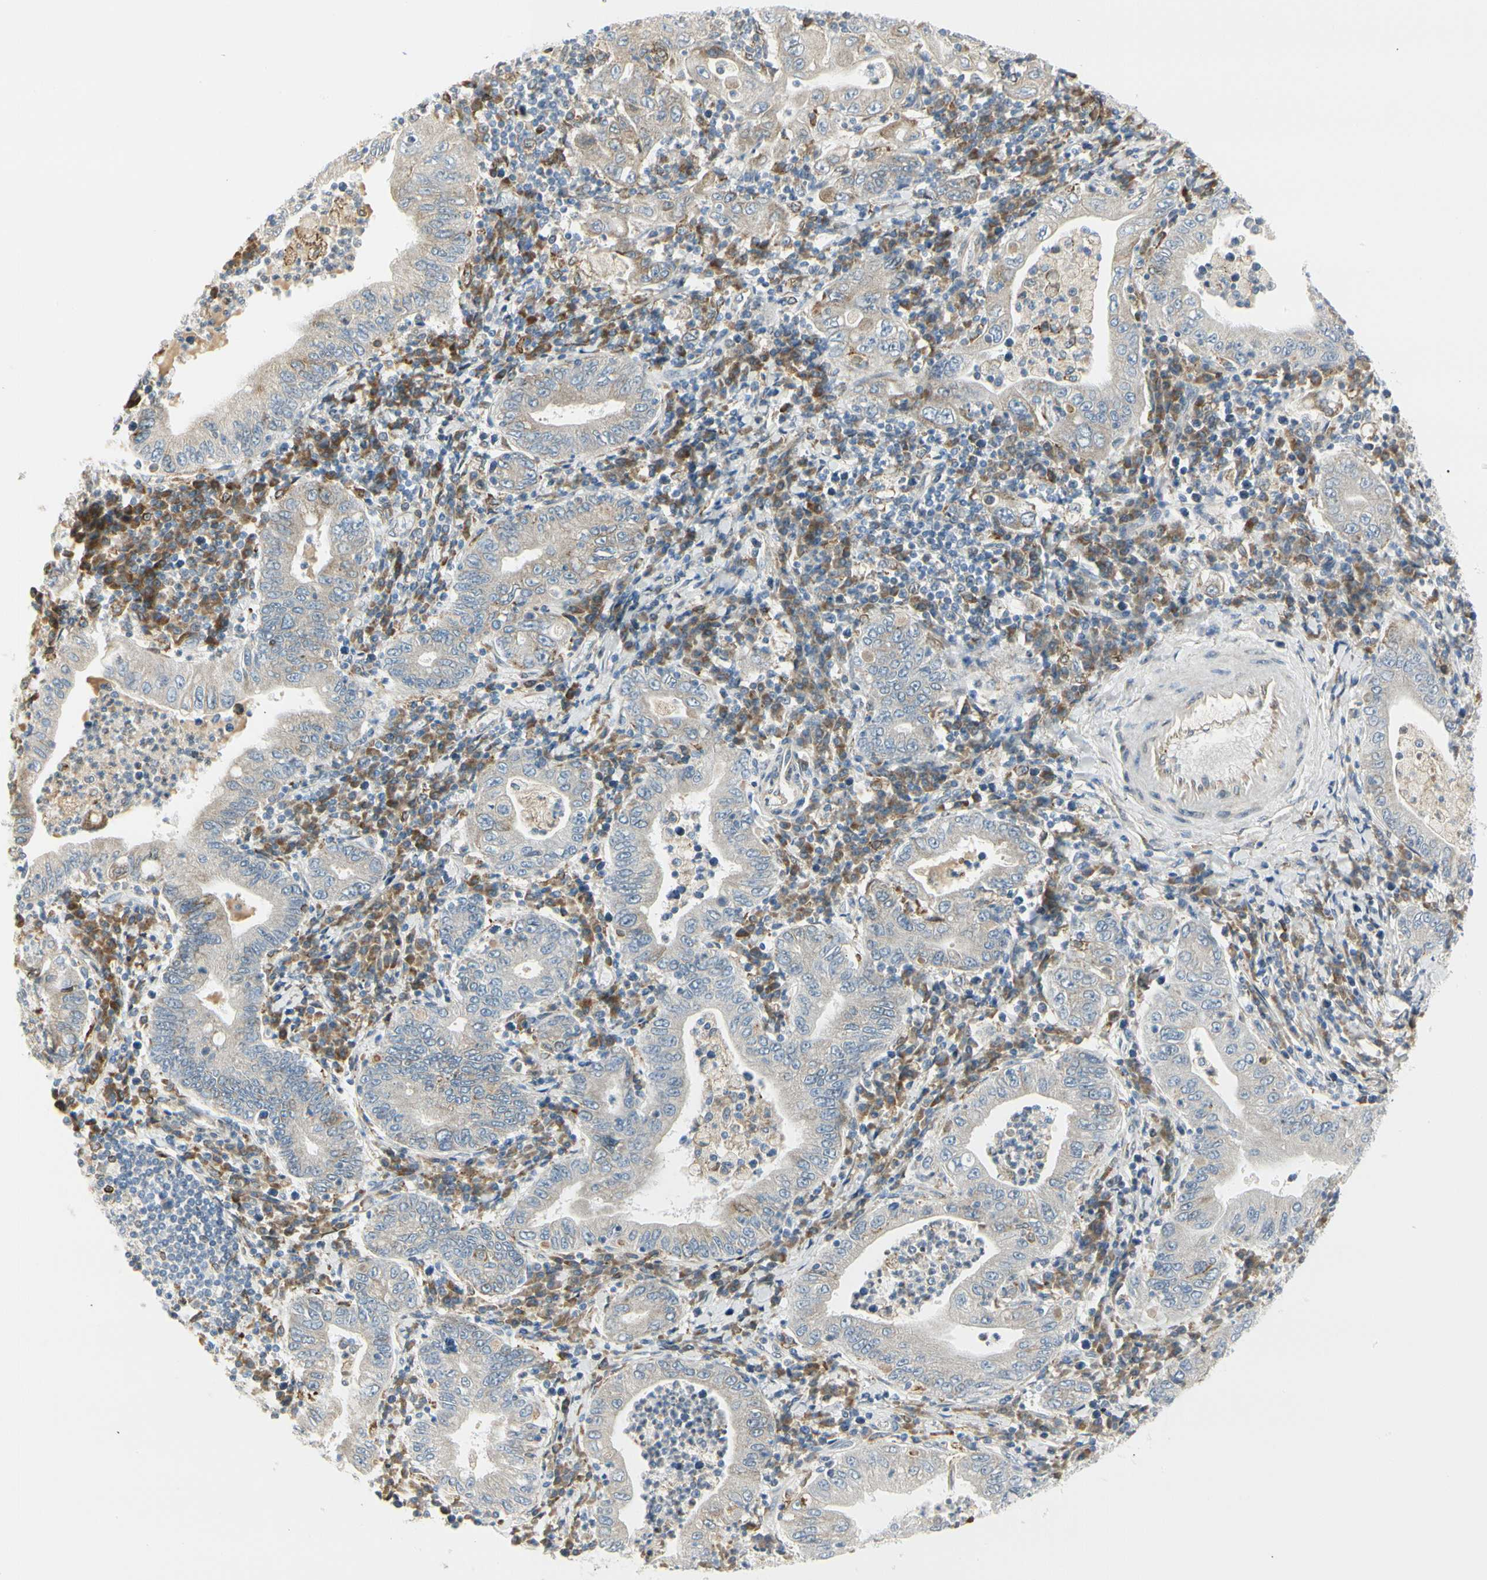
{"staining": {"intensity": "negative", "quantity": "none", "location": "none"}, "tissue": "stomach cancer", "cell_type": "Tumor cells", "image_type": "cancer", "snomed": [{"axis": "morphology", "description": "Normal tissue, NOS"}, {"axis": "morphology", "description": "Adenocarcinoma, NOS"}, {"axis": "topography", "description": "Esophagus"}, {"axis": "topography", "description": "Stomach, upper"}, {"axis": "topography", "description": "Peripheral nerve tissue"}], "caption": "Immunohistochemical staining of adenocarcinoma (stomach) reveals no significant staining in tumor cells.", "gene": "TNFSF11", "patient": {"sex": "male", "age": 62}}